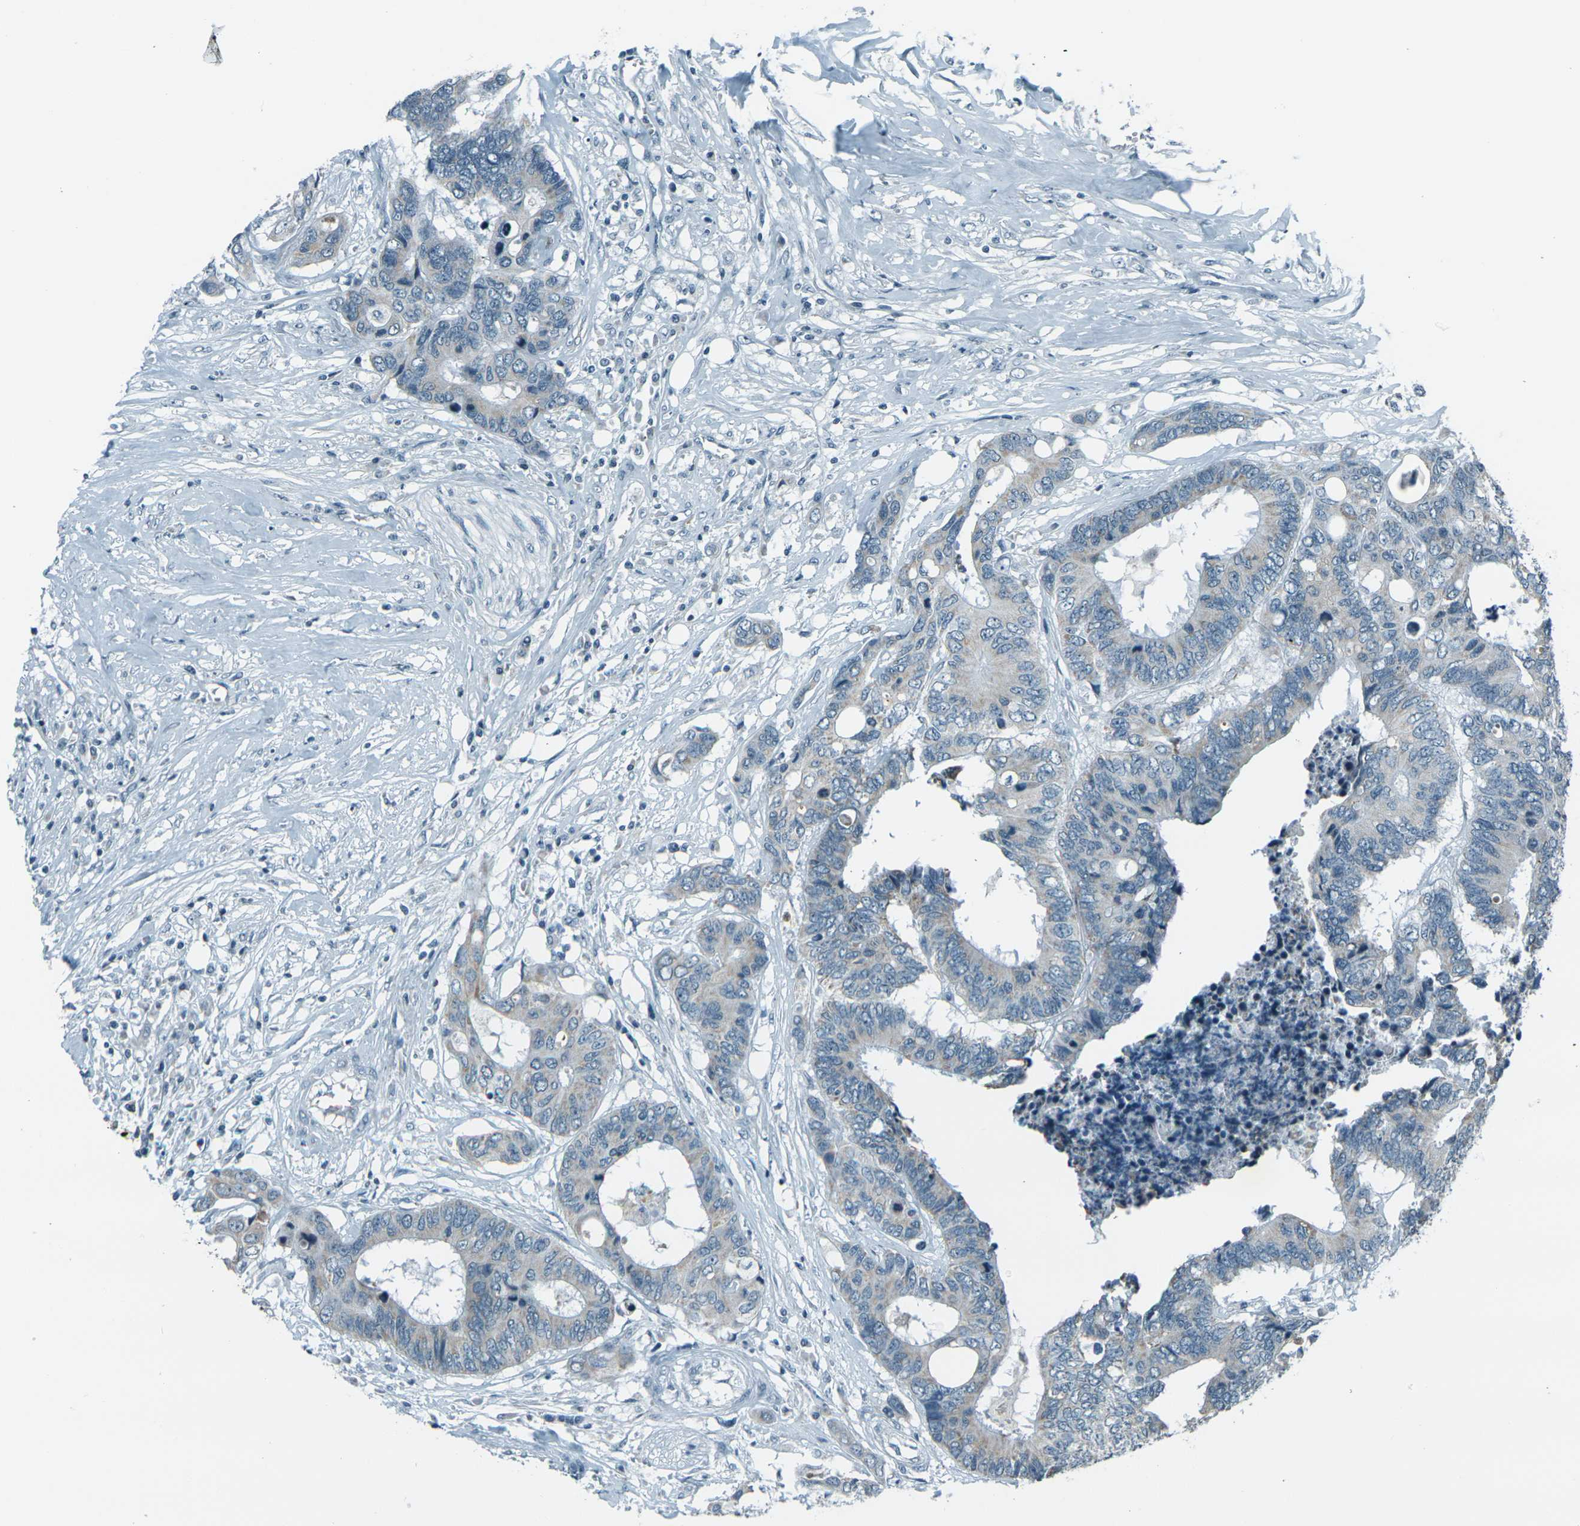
{"staining": {"intensity": "weak", "quantity": ">75%", "location": "cytoplasmic/membranous"}, "tissue": "colorectal cancer", "cell_type": "Tumor cells", "image_type": "cancer", "snomed": [{"axis": "morphology", "description": "Adenocarcinoma, NOS"}, {"axis": "topography", "description": "Rectum"}], "caption": "DAB immunohistochemical staining of human colorectal cancer demonstrates weak cytoplasmic/membranous protein positivity in approximately >75% of tumor cells. (DAB = brown stain, brightfield microscopy at high magnification).", "gene": "H2BC1", "patient": {"sex": "male", "age": 55}}